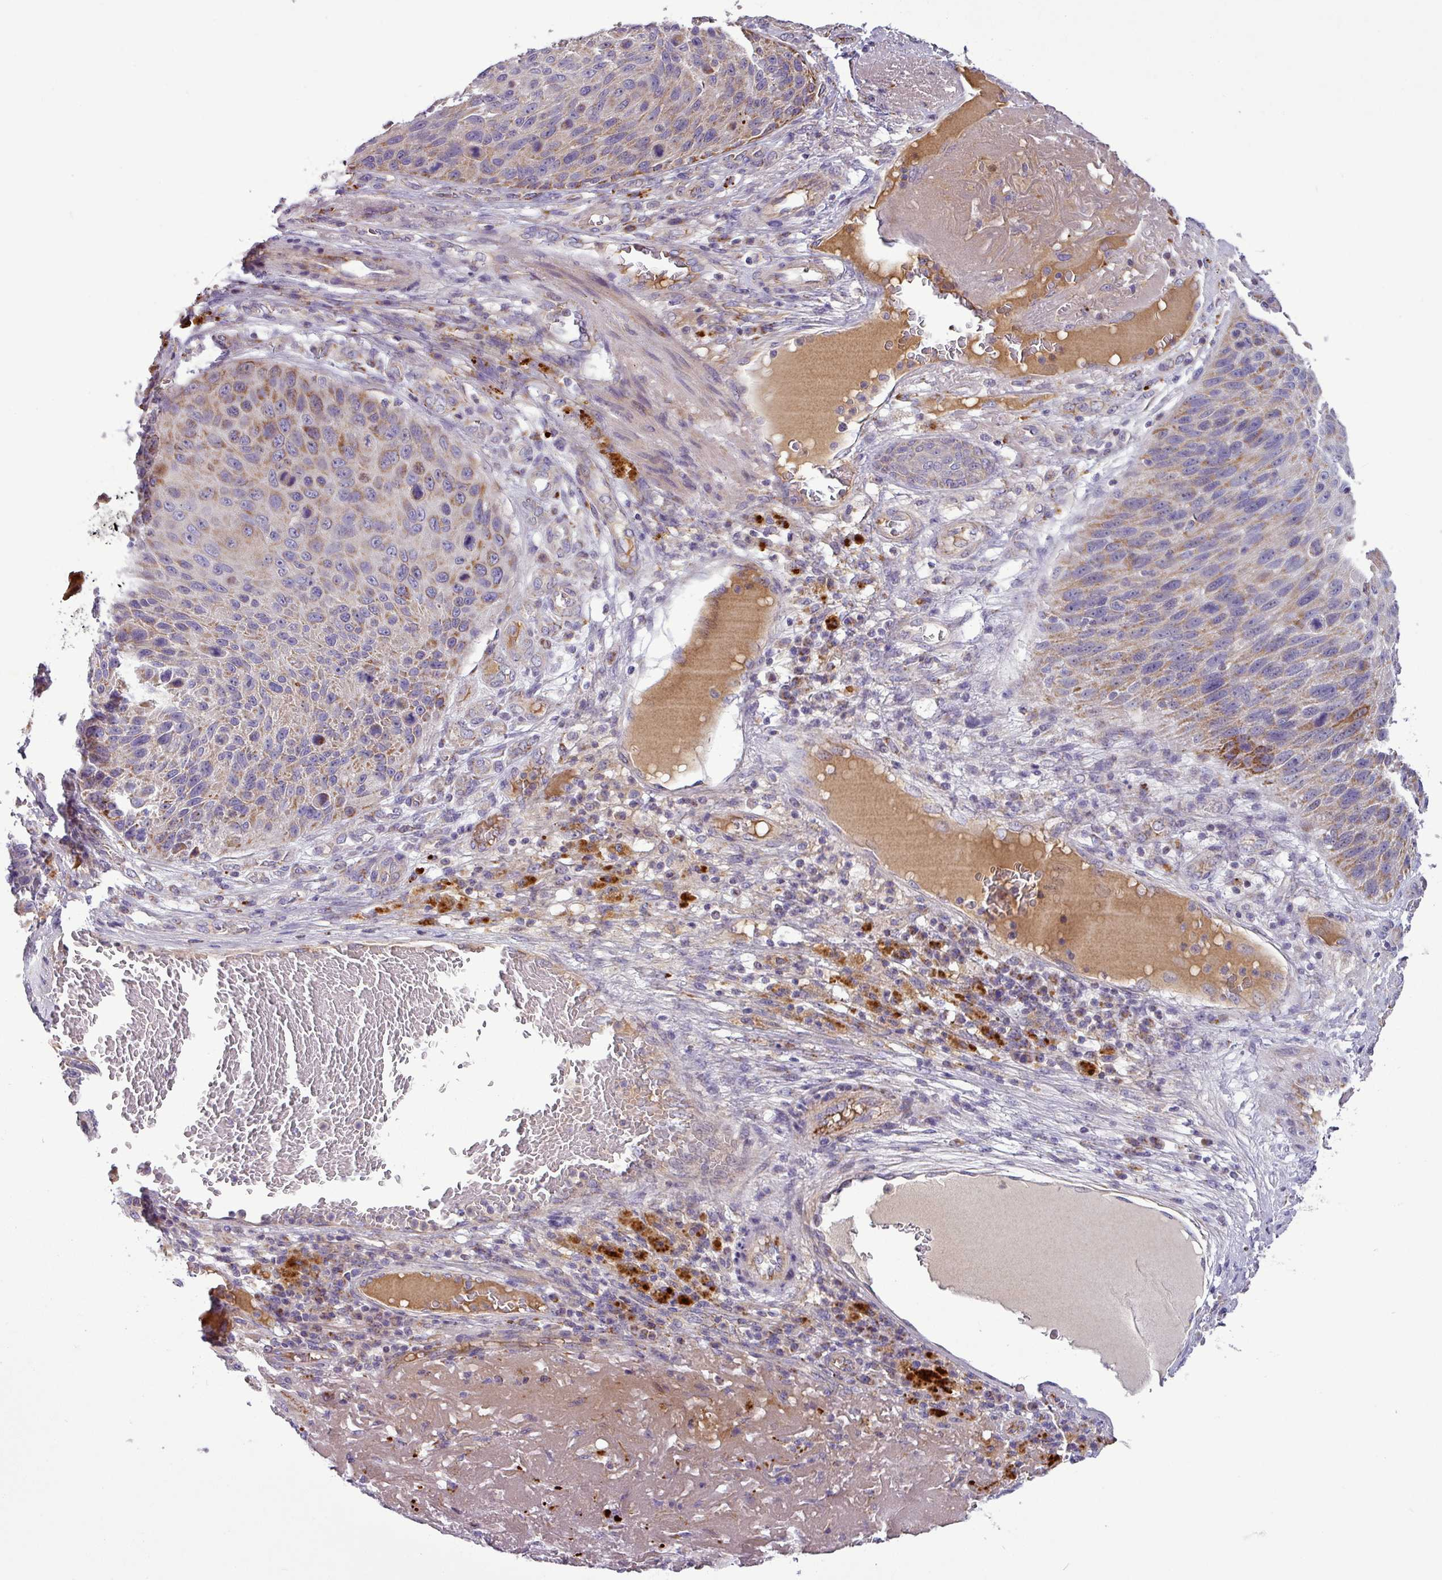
{"staining": {"intensity": "moderate", "quantity": "25%-75%", "location": "cytoplasmic/membranous"}, "tissue": "skin cancer", "cell_type": "Tumor cells", "image_type": "cancer", "snomed": [{"axis": "morphology", "description": "Squamous cell carcinoma, NOS"}, {"axis": "topography", "description": "Skin"}], "caption": "Protein staining of skin cancer tissue displays moderate cytoplasmic/membranous positivity in about 25%-75% of tumor cells.", "gene": "PNMA6A", "patient": {"sex": "female", "age": 88}}